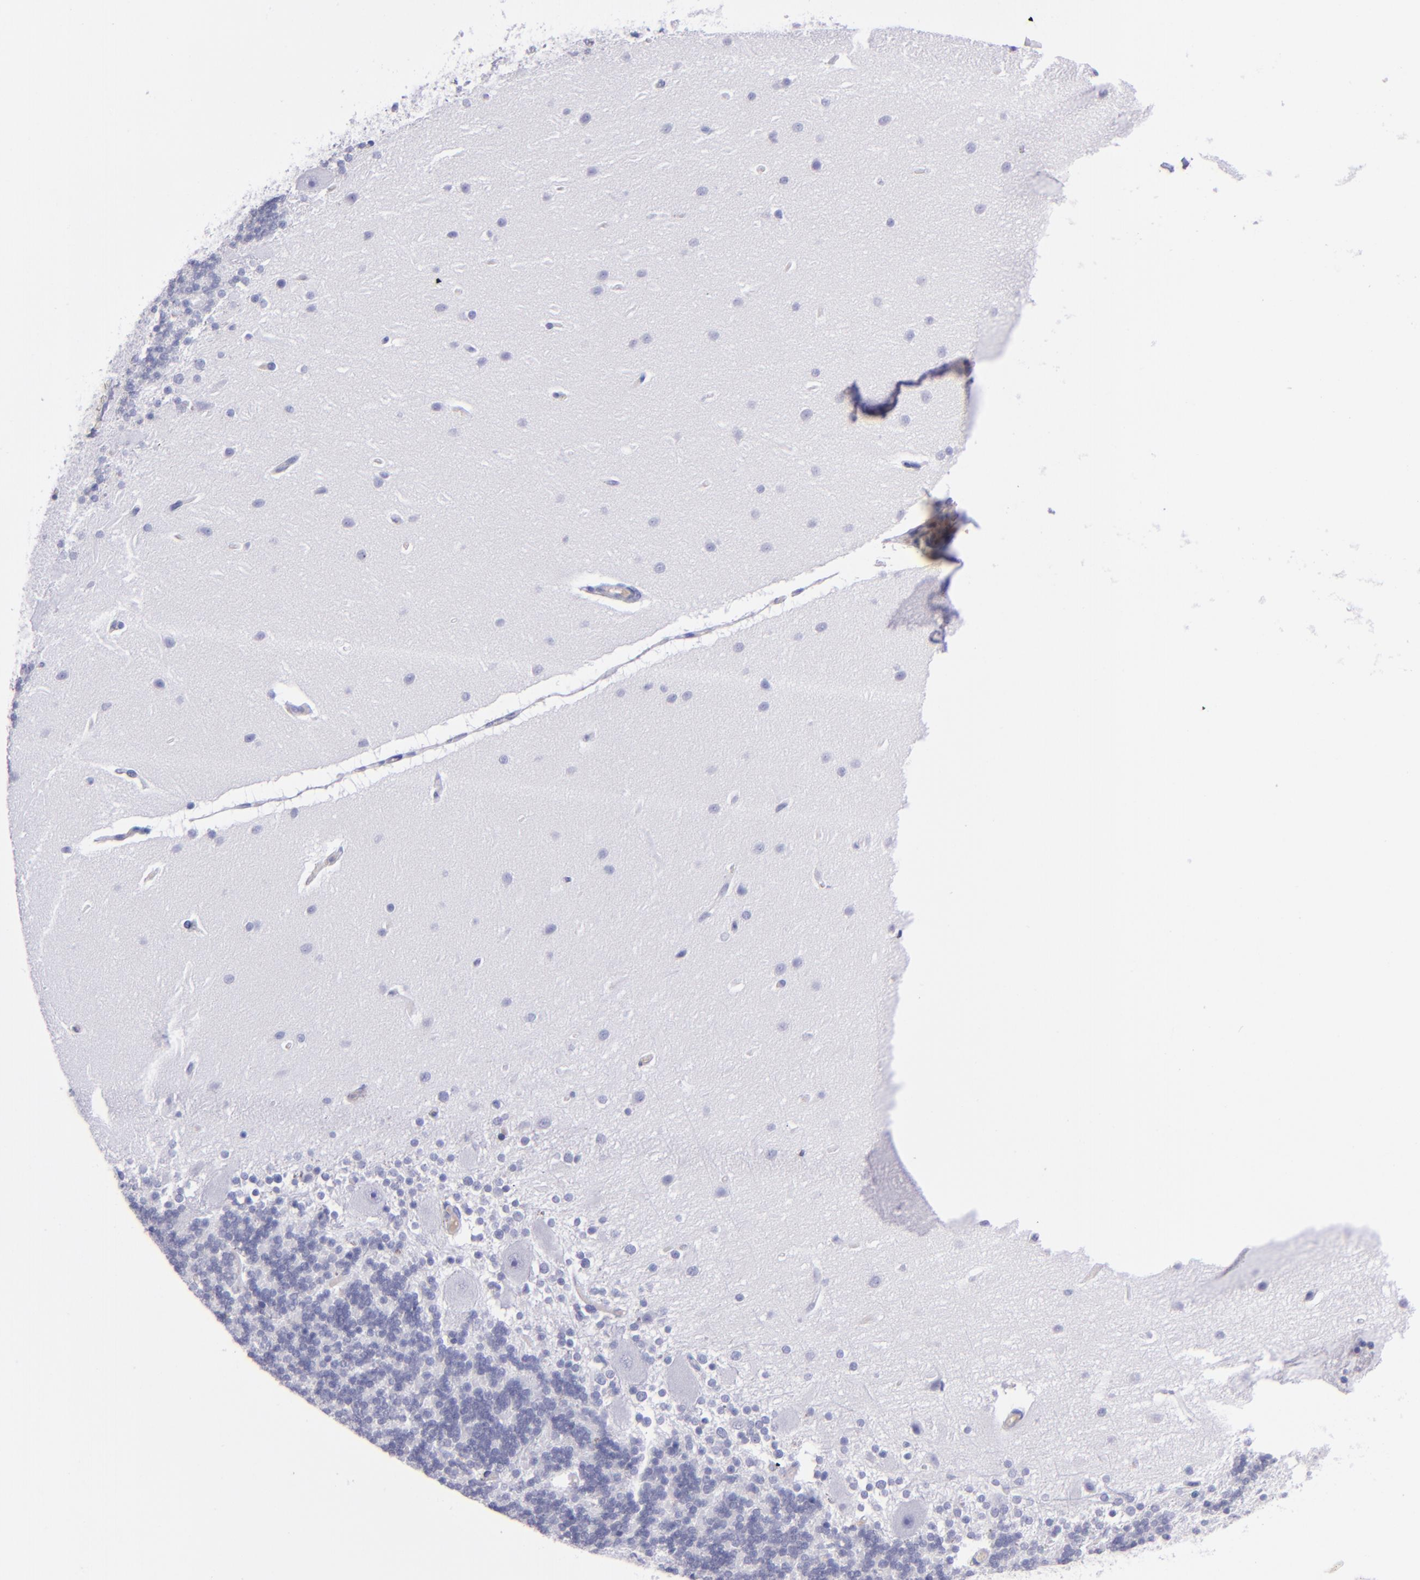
{"staining": {"intensity": "negative", "quantity": "none", "location": "none"}, "tissue": "cerebellum", "cell_type": "Cells in granular layer", "image_type": "normal", "snomed": [{"axis": "morphology", "description": "Normal tissue, NOS"}, {"axis": "topography", "description": "Cerebellum"}], "caption": "Cells in granular layer show no significant positivity in benign cerebellum.", "gene": "CD37", "patient": {"sex": "female", "age": 54}}